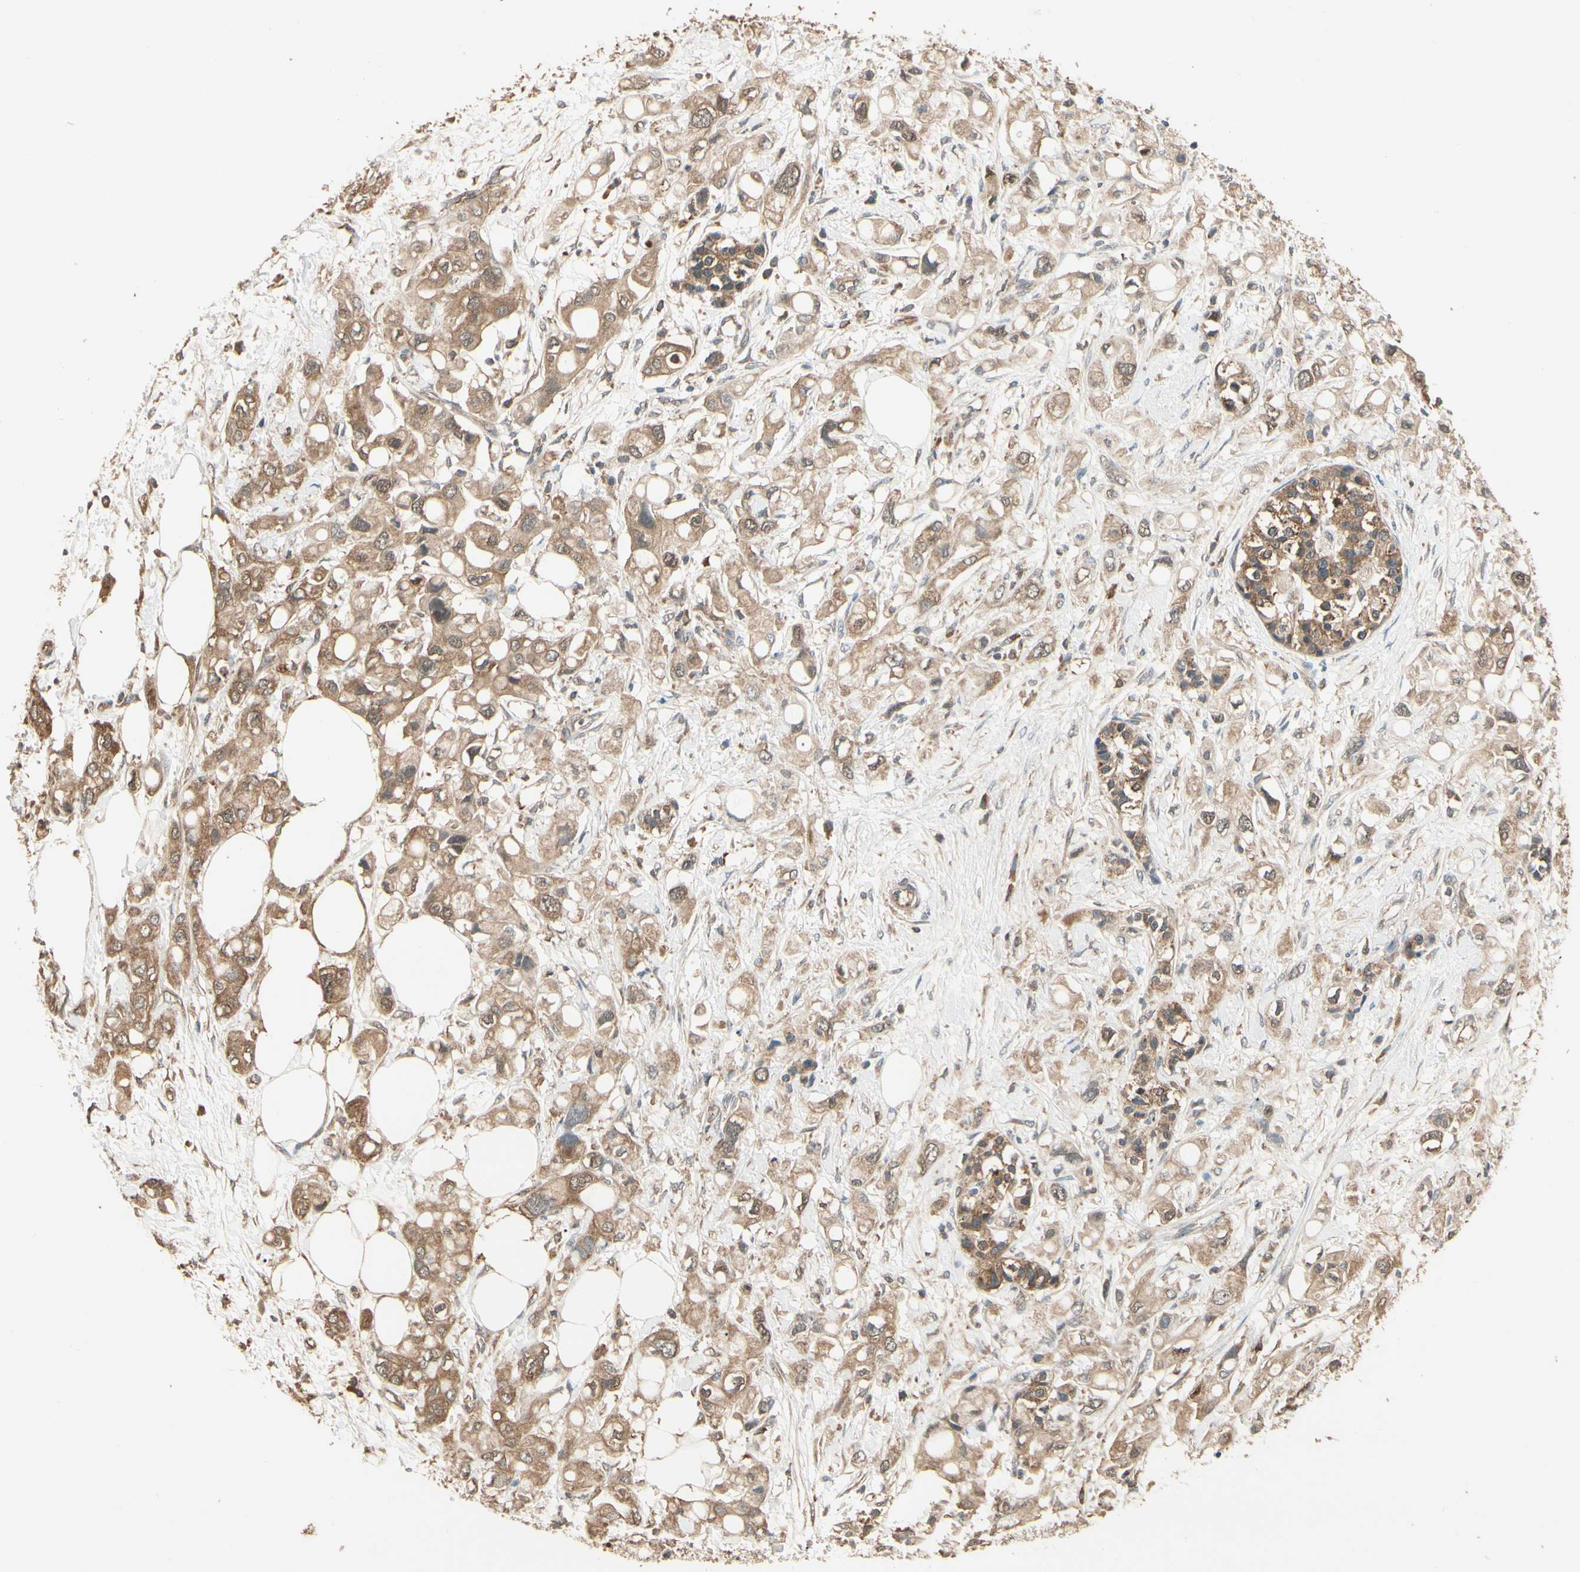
{"staining": {"intensity": "moderate", "quantity": ">75%", "location": "cytoplasmic/membranous"}, "tissue": "pancreatic cancer", "cell_type": "Tumor cells", "image_type": "cancer", "snomed": [{"axis": "morphology", "description": "Adenocarcinoma, NOS"}, {"axis": "topography", "description": "Pancreas"}], "caption": "A brown stain highlights moderate cytoplasmic/membranous positivity of a protein in human pancreatic cancer (adenocarcinoma) tumor cells. (Brightfield microscopy of DAB IHC at high magnification).", "gene": "CCT7", "patient": {"sex": "female", "age": 56}}